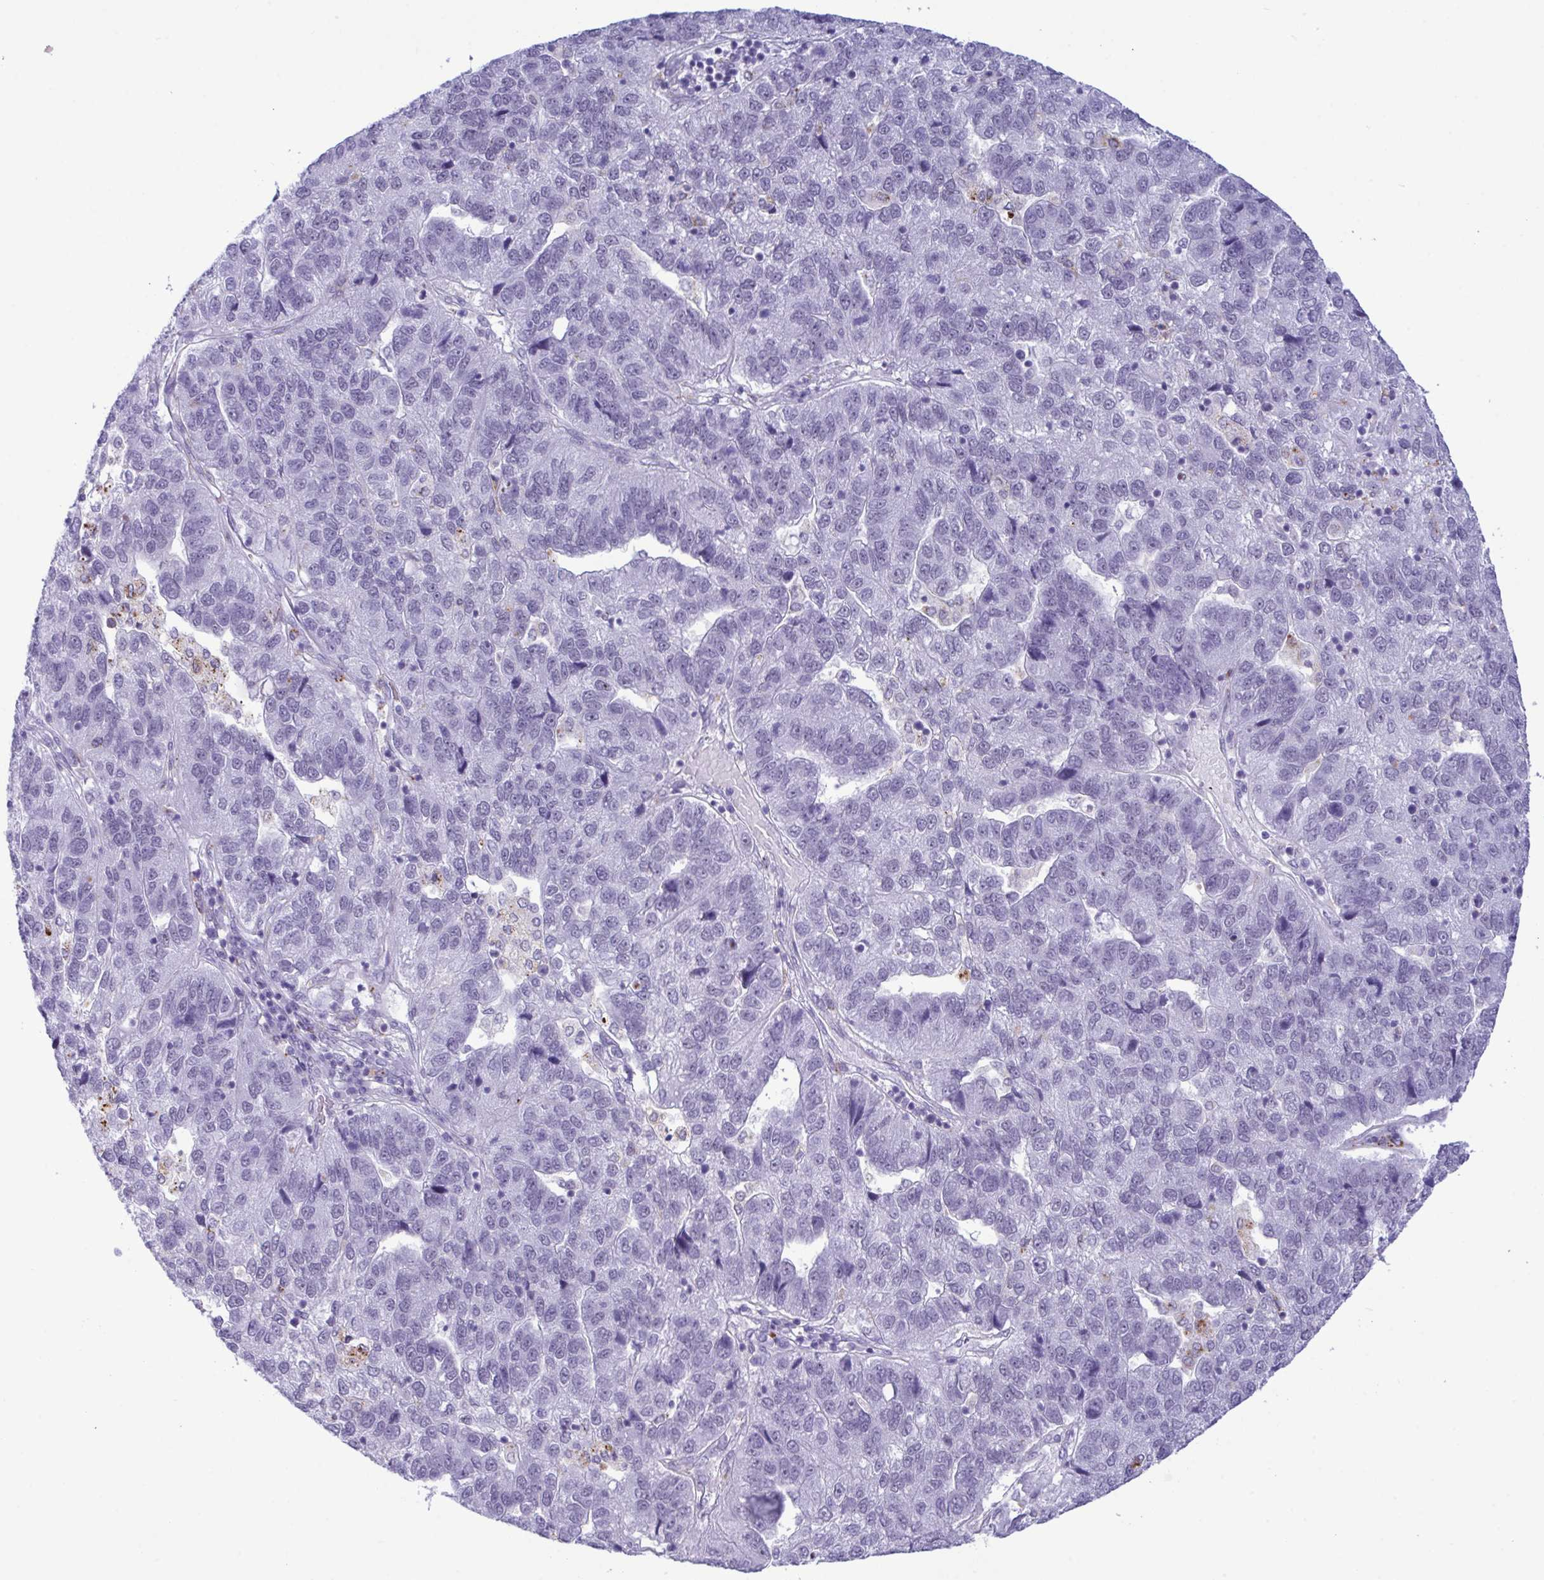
{"staining": {"intensity": "negative", "quantity": "none", "location": "none"}, "tissue": "pancreatic cancer", "cell_type": "Tumor cells", "image_type": "cancer", "snomed": [{"axis": "morphology", "description": "Adenocarcinoma, NOS"}, {"axis": "topography", "description": "Pancreas"}], "caption": "DAB immunohistochemical staining of pancreatic cancer displays no significant positivity in tumor cells.", "gene": "ELN", "patient": {"sex": "female", "age": 61}}